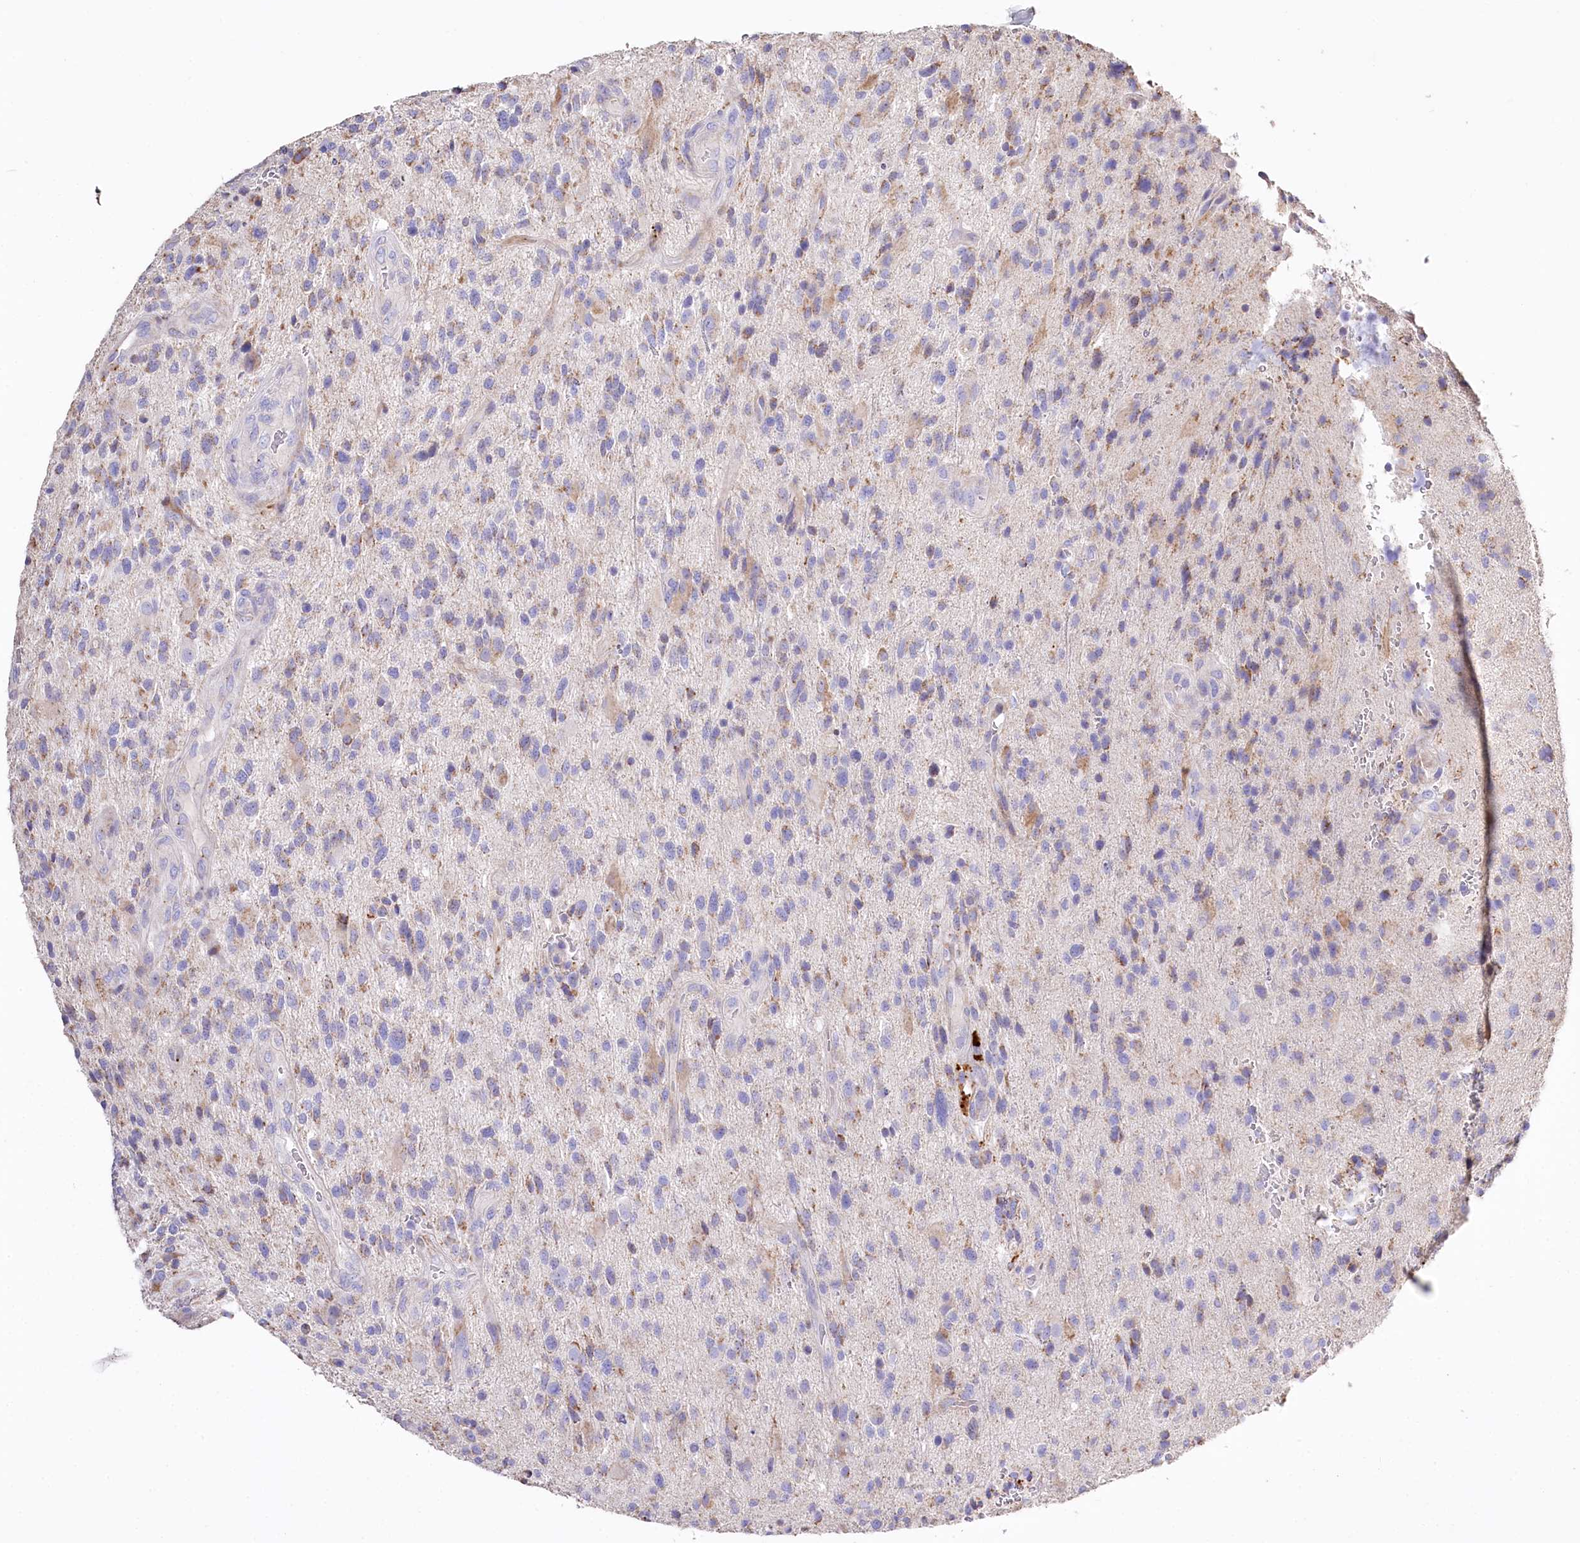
{"staining": {"intensity": "negative", "quantity": "none", "location": "none"}, "tissue": "glioma", "cell_type": "Tumor cells", "image_type": "cancer", "snomed": [{"axis": "morphology", "description": "Glioma, malignant, High grade"}, {"axis": "topography", "description": "Brain"}], "caption": "High magnification brightfield microscopy of glioma stained with DAB (3,3'-diaminobenzidine) (brown) and counterstained with hematoxylin (blue): tumor cells show no significant staining.", "gene": "PTER", "patient": {"sex": "male", "age": 47}}